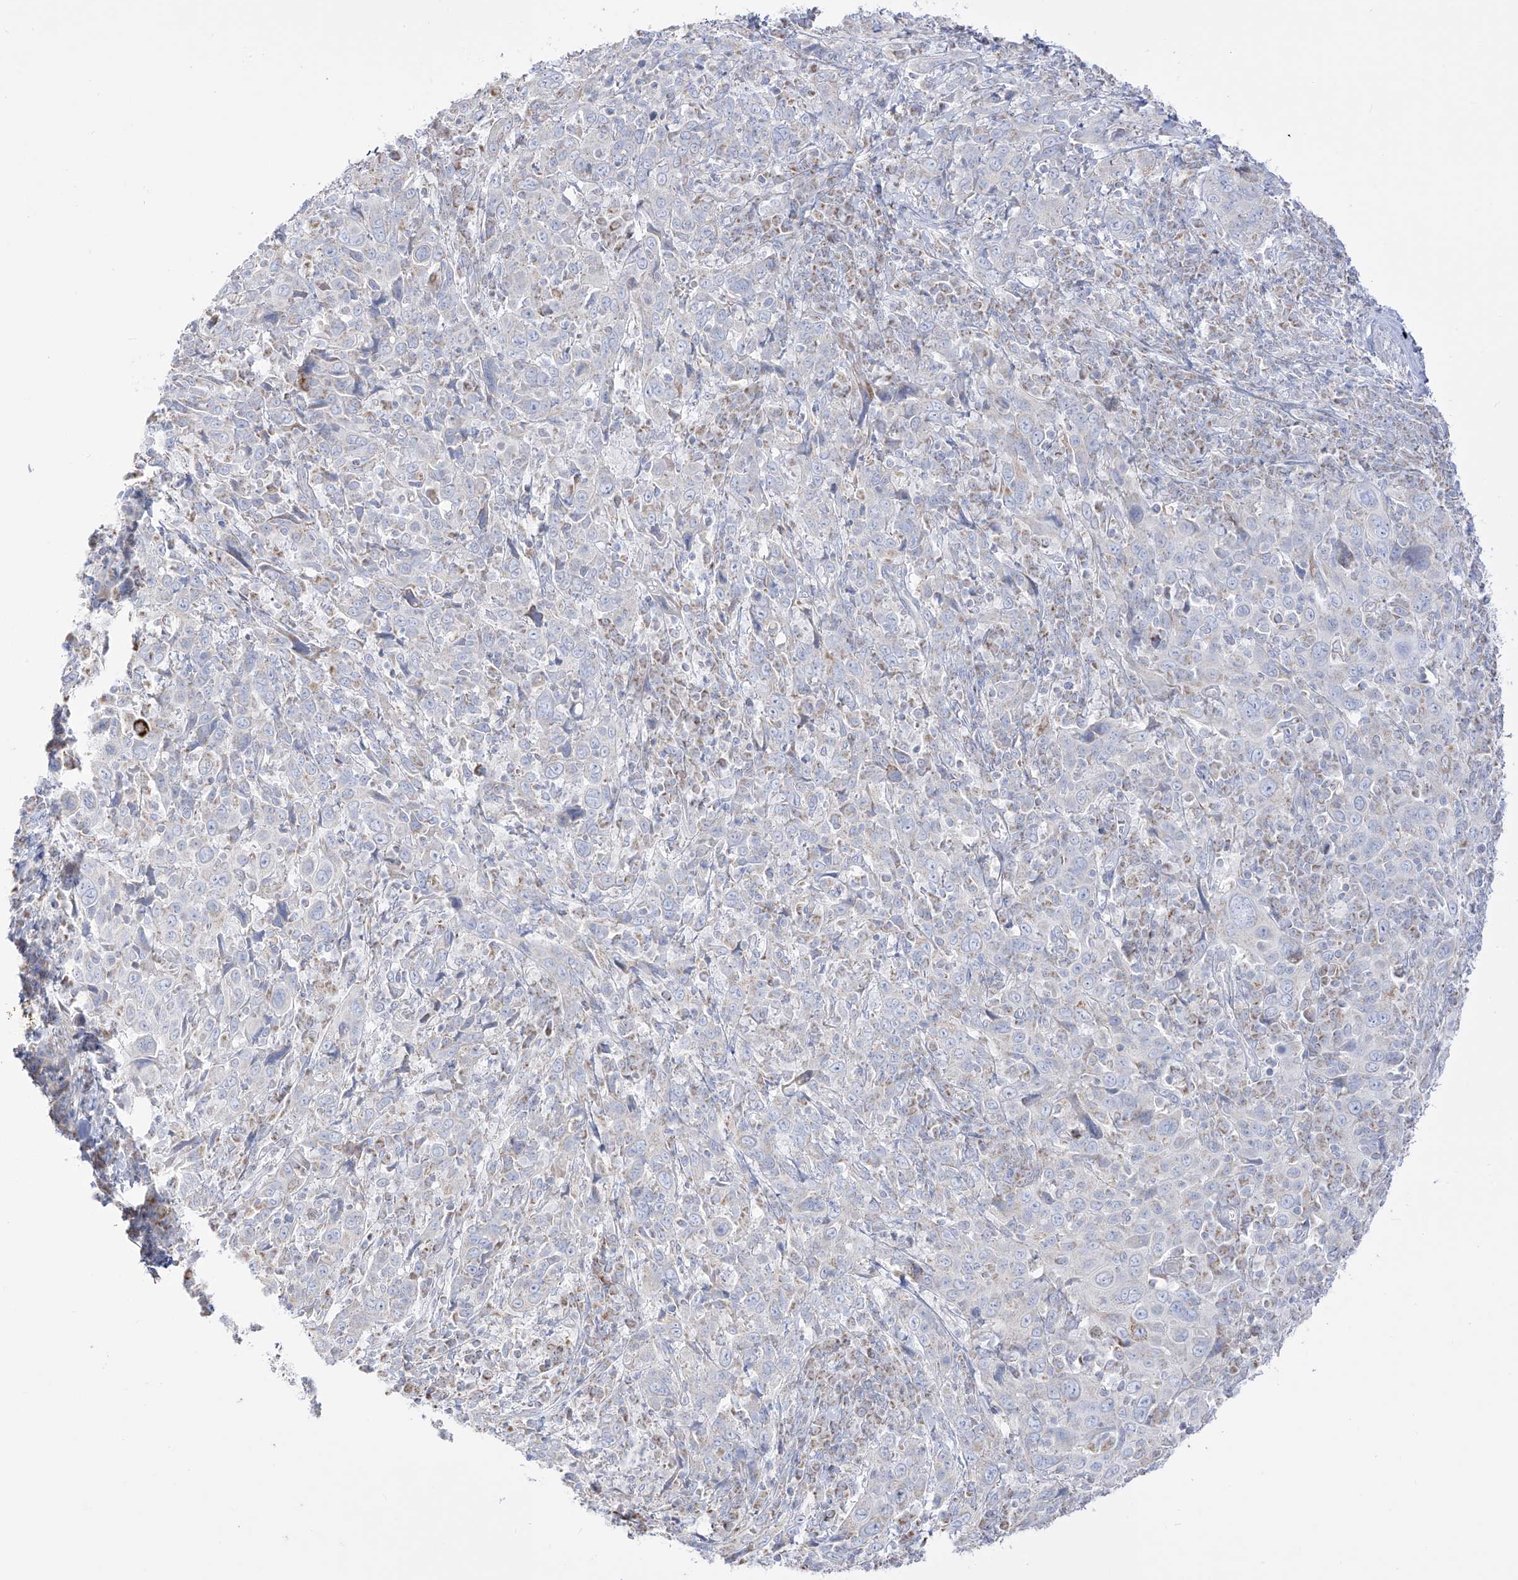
{"staining": {"intensity": "negative", "quantity": "none", "location": "none"}, "tissue": "cervical cancer", "cell_type": "Tumor cells", "image_type": "cancer", "snomed": [{"axis": "morphology", "description": "Squamous cell carcinoma, NOS"}, {"axis": "topography", "description": "Cervix"}], "caption": "Tumor cells show no significant expression in cervical cancer.", "gene": "RCHY1", "patient": {"sex": "female", "age": 46}}